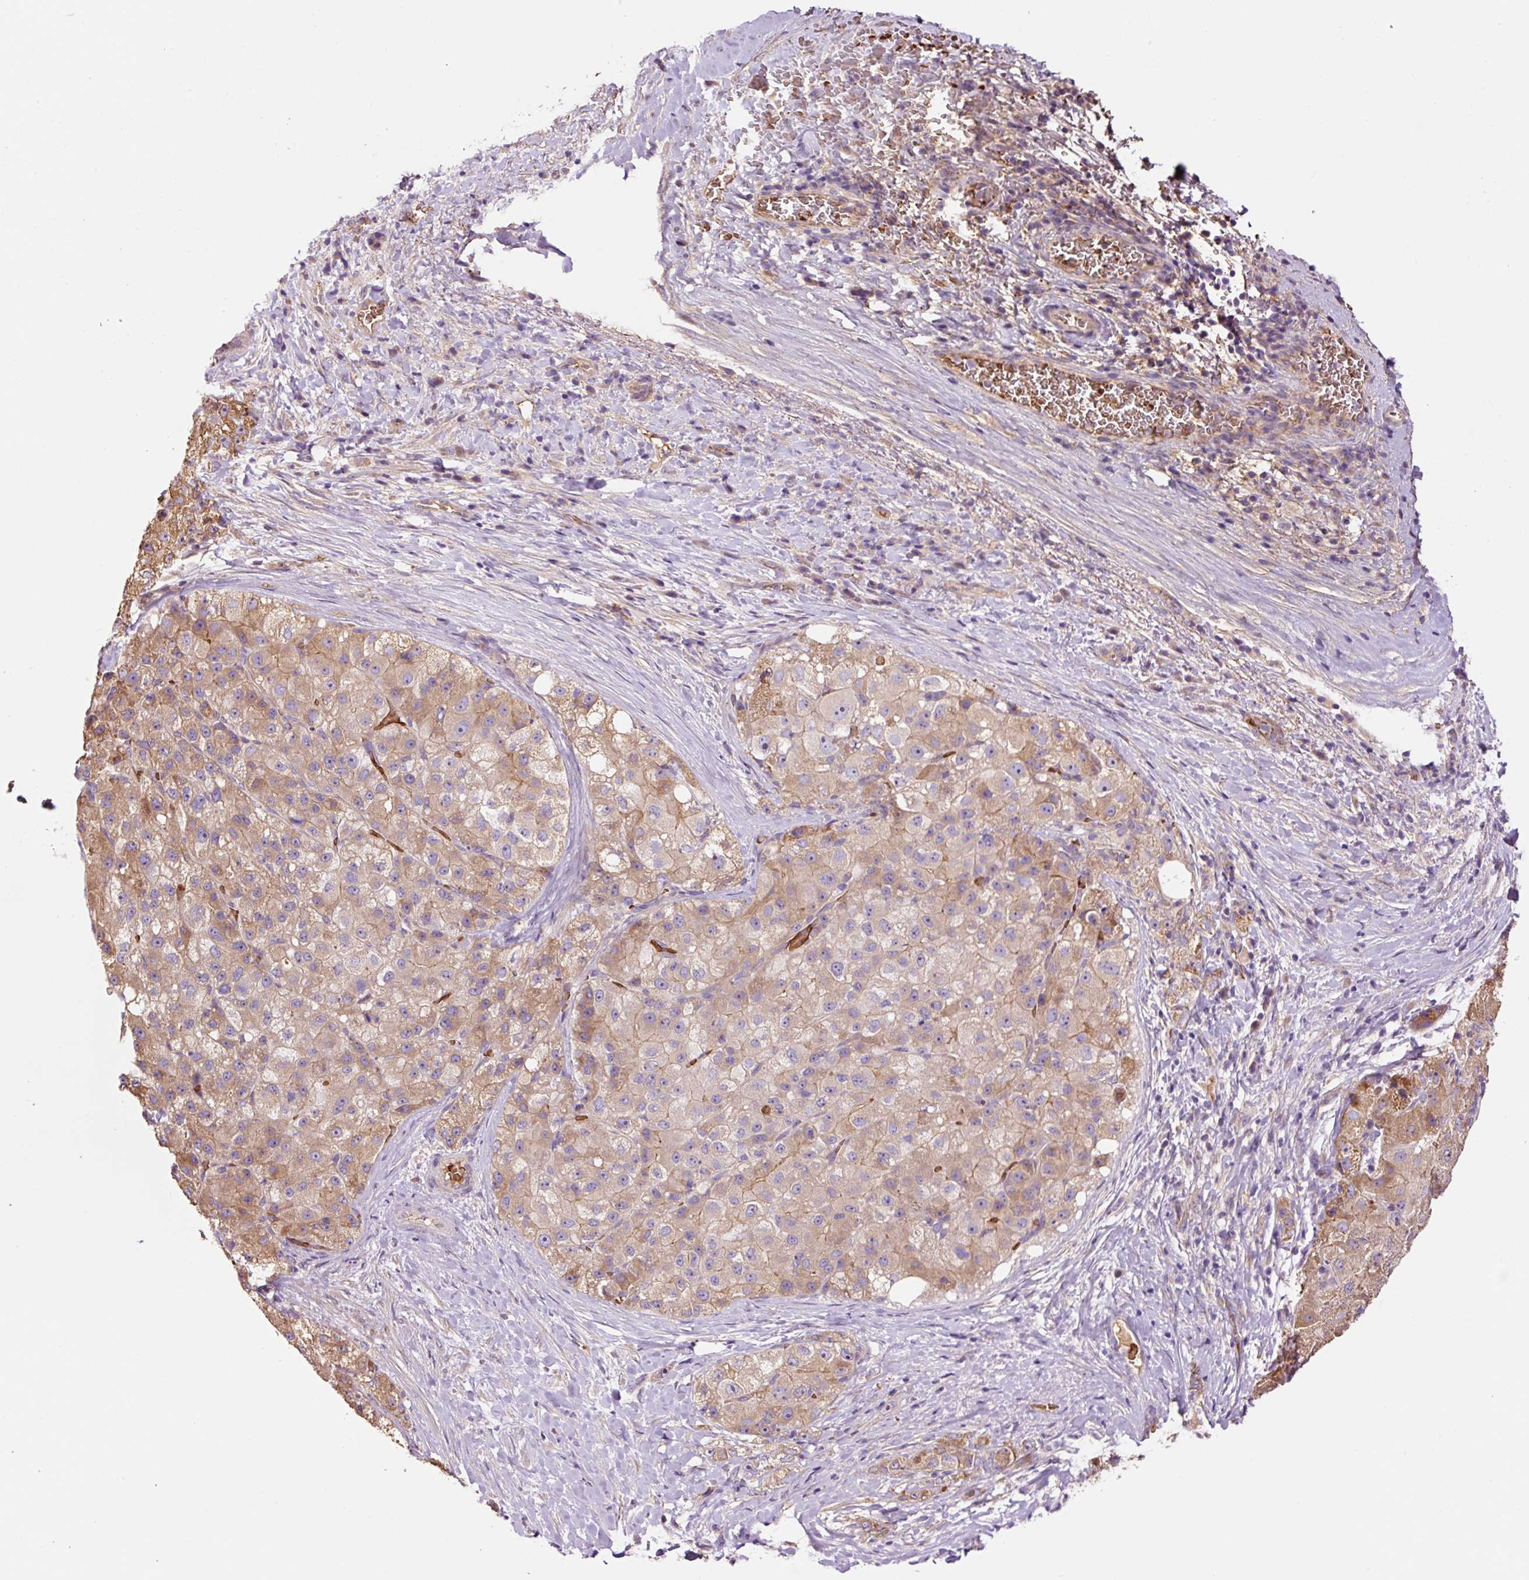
{"staining": {"intensity": "moderate", "quantity": ">75%", "location": "cytoplasmic/membranous"}, "tissue": "liver cancer", "cell_type": "Tumor cells", "image_type": "cancer", "snomed": [{"axis": "morphology", "description": "Carcinoma, Hepatocellular, NOS"}, {"axis": "topography", "description": "Liver"}], "caption": "About >75% of tumor cells in liver hepatocellular carcinoma exhibit moderate cytoplasmic/membranous protein expression as visualized by brown immunohistochemical staining.", "gene": "TMEM235", "patient": {"sex": "male", "age": 80}}